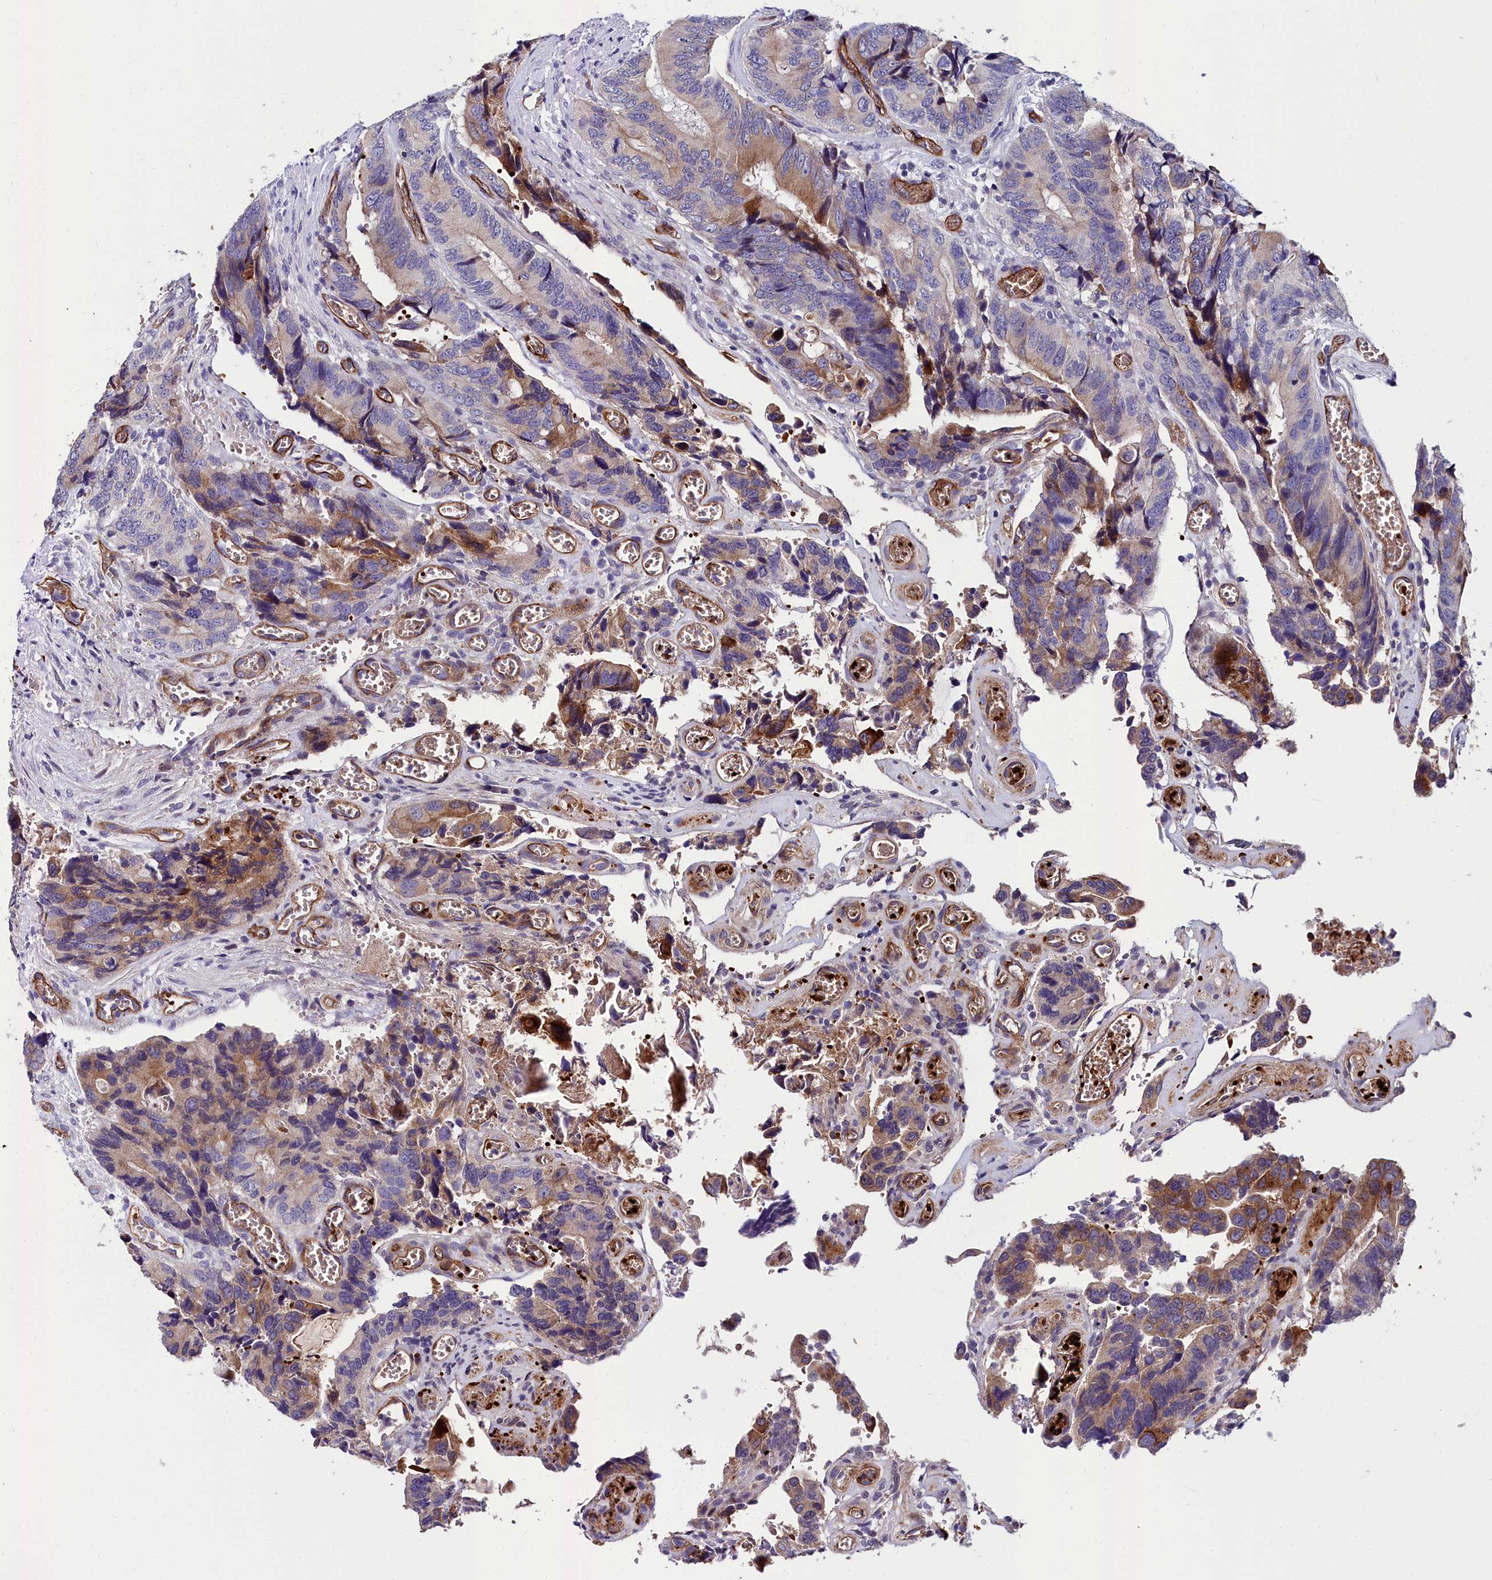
{"staining": {"intensity": "moderate", "quantity": "25%-75%", "location": "cytoplasmic/membranous"}, "tissue": "colorectal cancer", "cell_type": "Tumor cells", "image_type": "cancer", "snomed": [{"axis": "morphology", "description": "Adenocarcinoma, NOS"}, {"axis": "topography", "description": "Colon"}], "caption": "Immunohistochemistry of colorectal cancer demonstrates medium levels of moderate cytoplasmic/membranous expression in about 25%-75% of tumor cells. (Stains: DAB (3,3'-diaminobenzidine) in brown, nuclei in blue, Microscopy: brightfield microscopy at high magnification).", "gene": "CYP4F11", "patient": {"sex": "male", "age": 84}}